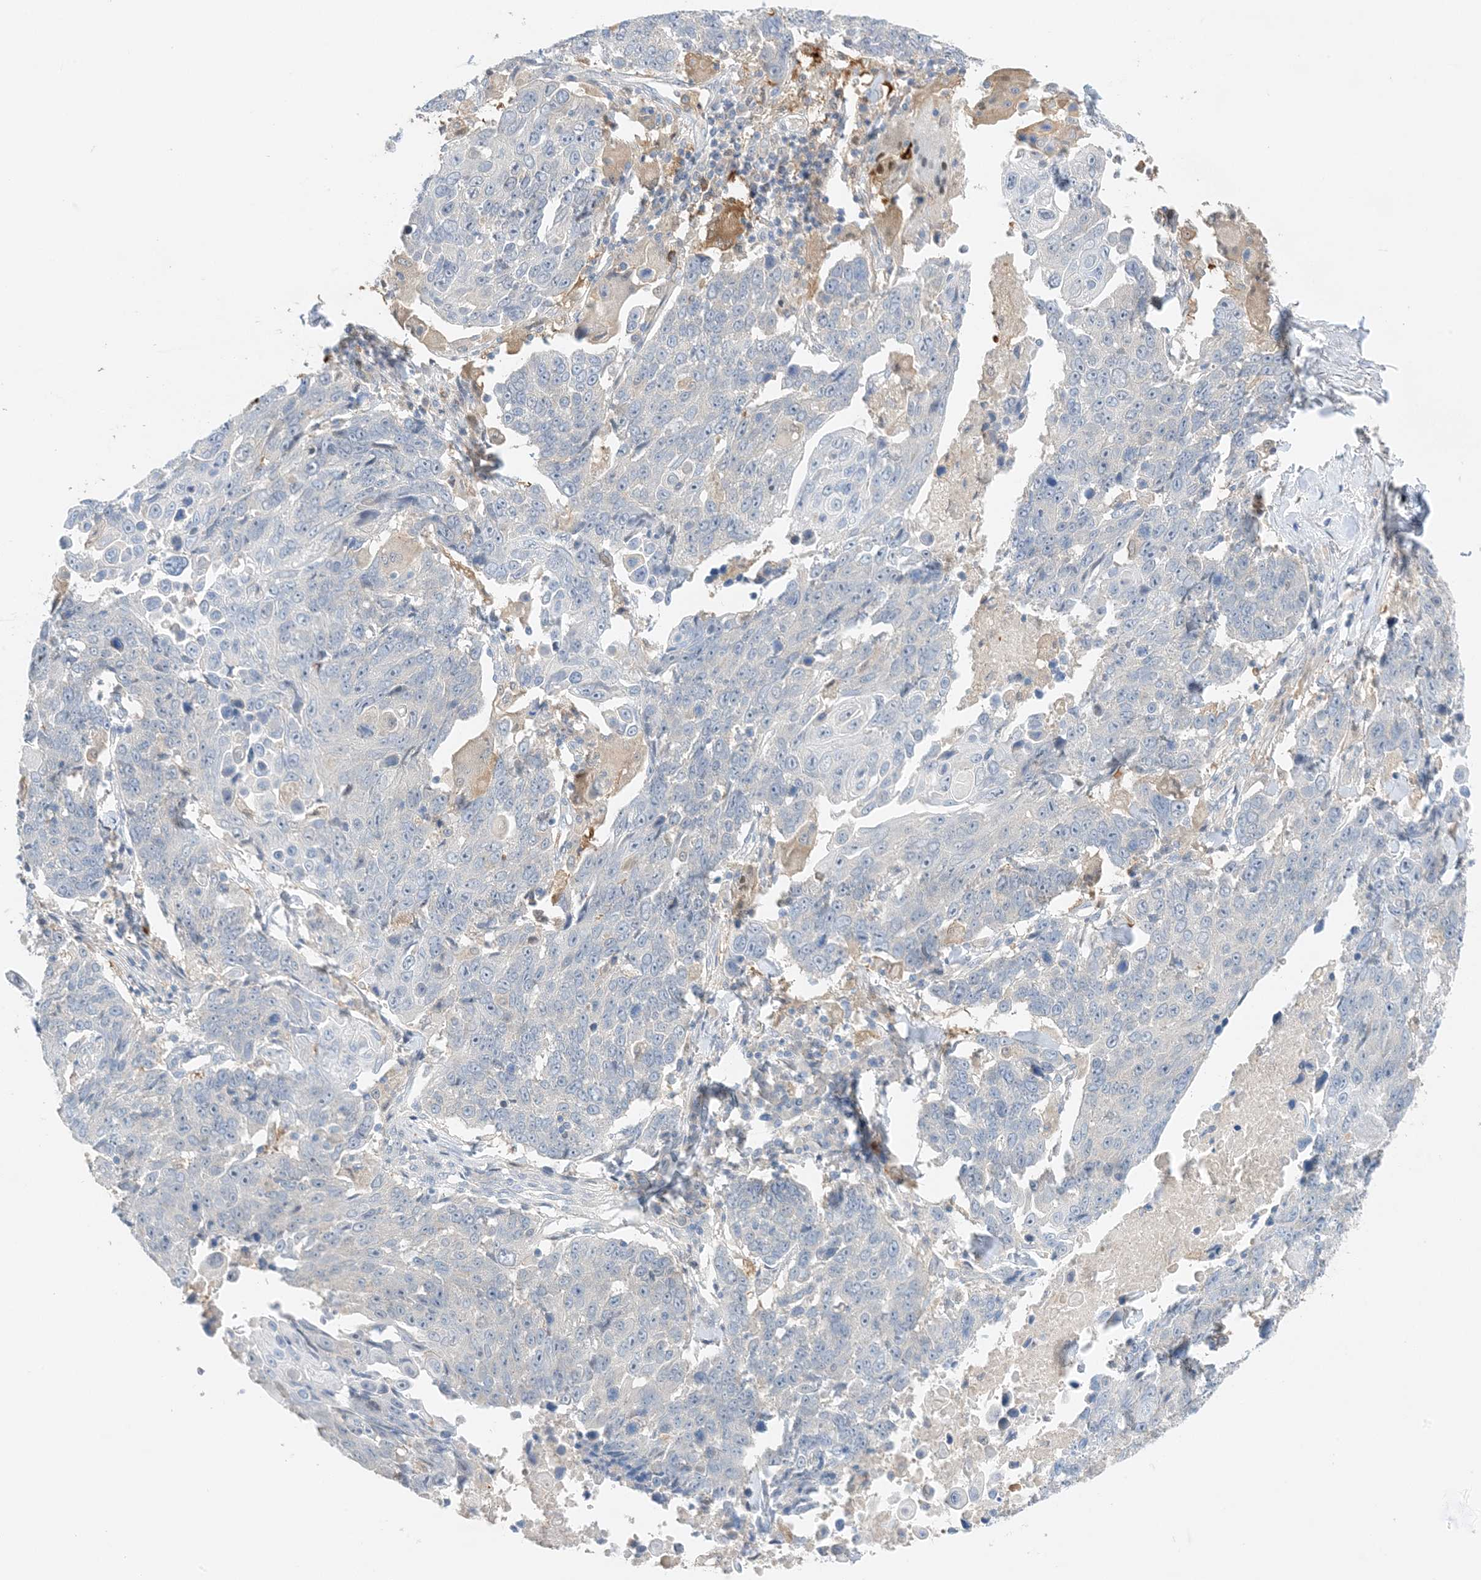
{"staining": {"intensity": "negative", "quantity": "none", "location": "none"}, "tissue": "lung cancer", "cell_type": "Tumor cells", "image_type": "cancer", "snomed": [{"axis": "morphology", "description": "Squamous cell carcinoma, NOS"}, {"axis": "topography", "description": "Lung"}], "caption": "DAB (3,3'-diaminobenzidine) immunohistochemical staining of lung cancer (squamous cell carcinoma) demonstrates no significant expression in tumor cells. The staining was performed using DAB (3,3'-diaminobenzidine) to visualize the protein expression in brown, while the nuclei were stained in blue with hematoxylin (Magnification: 20x).", "gene": "KIFBP", "patient": {"sex": "male", "age": 66}}